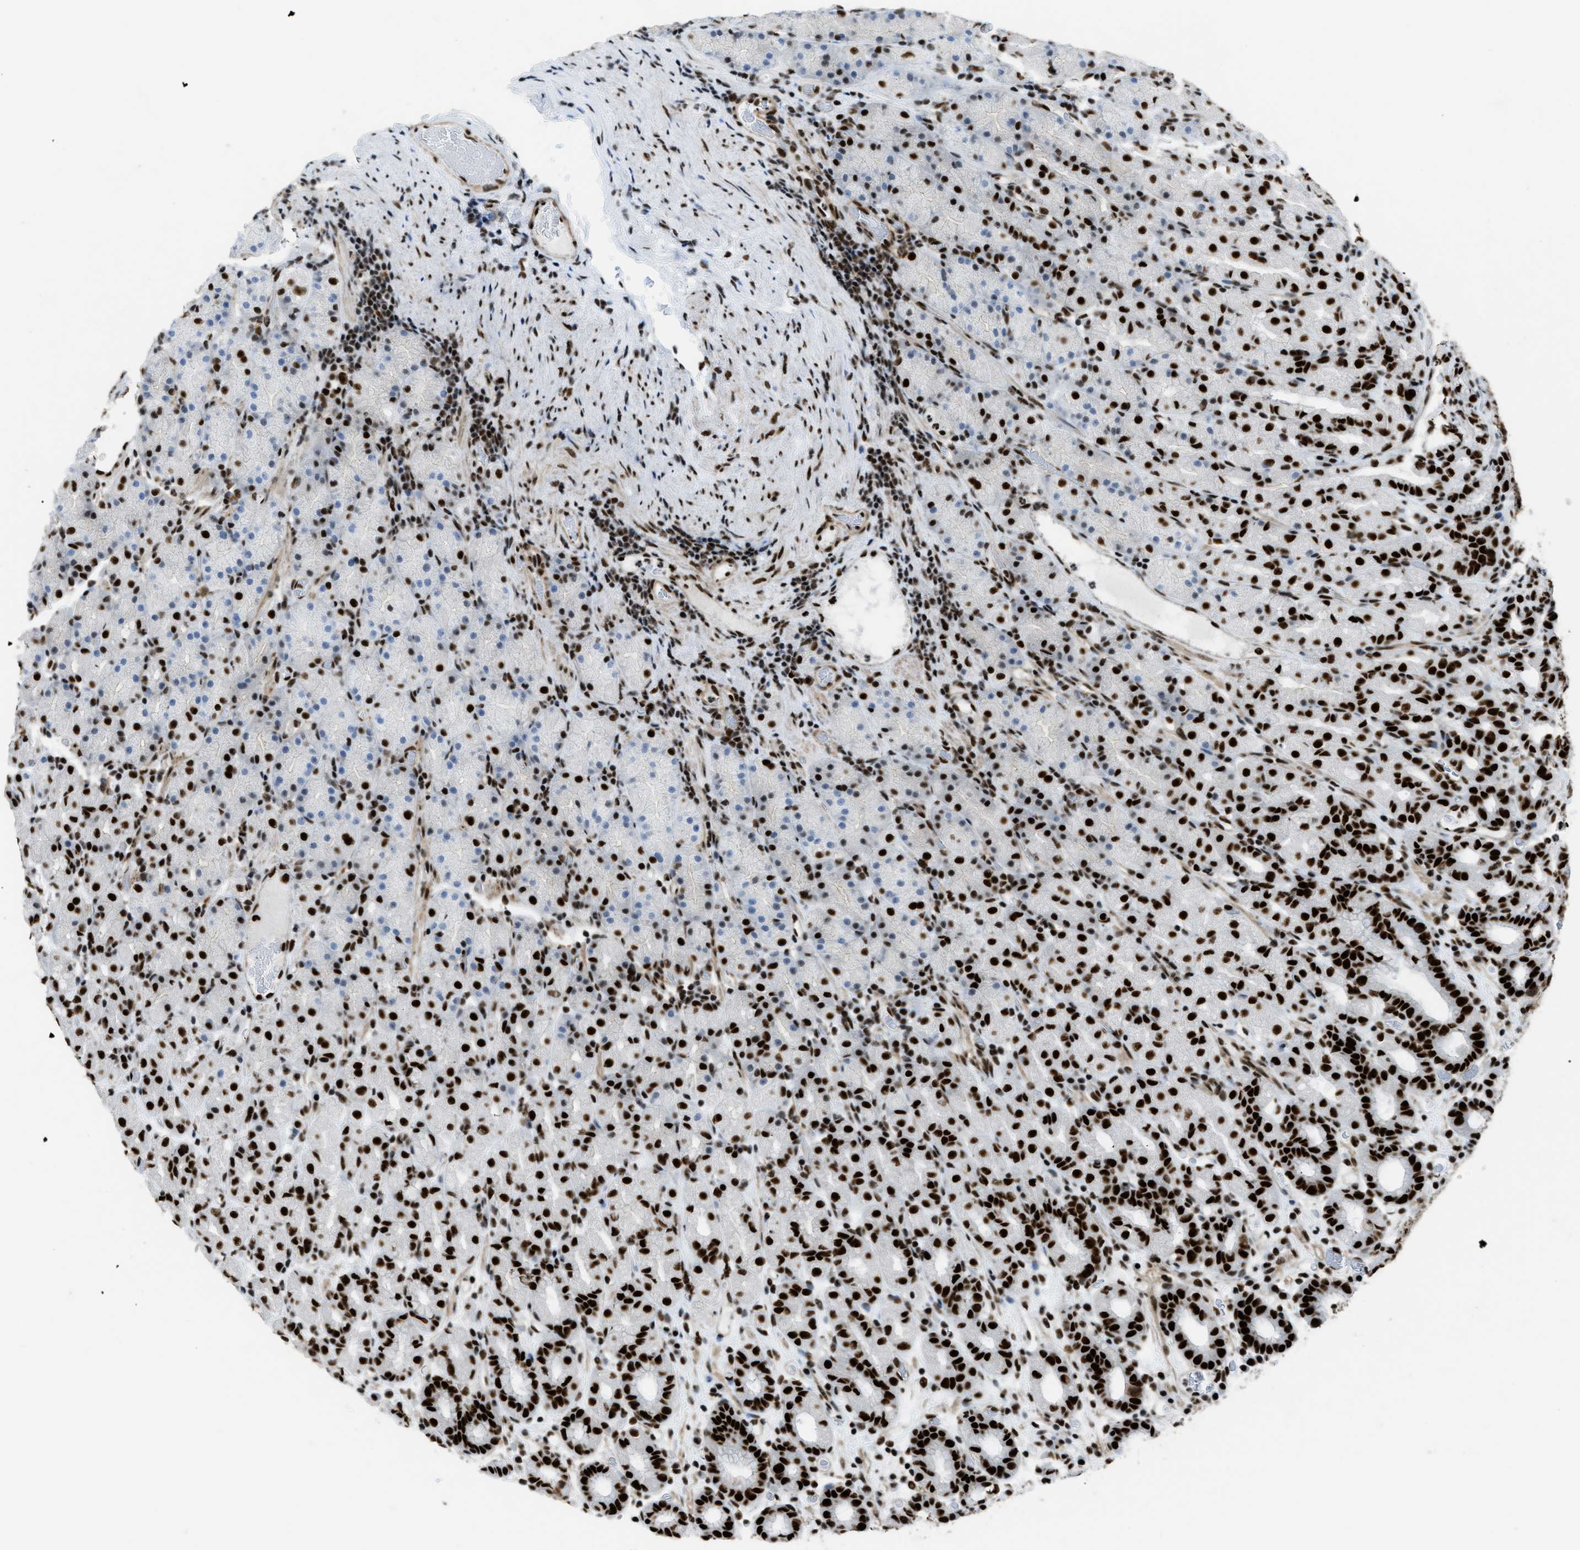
{"staining": {"intensity": "strong", "quantity": ">75%", "location": "nuclear"}, "tissue": "stomach", "cell_type": "Glandular cells", "image_type": "normal", "snomed": [{"axis": "morphology", "description": "Normal tissue, NOS"}, {"axis": "topography", "description": "Stomach, upper"}], "caption": "A micrograph showing strong nuclear positivity in about >75% of glandular cells in benign stomach, as visualized by brown immunohistochemical staining.", "gene": "ZNF207", "patient": {"sex": "male", "age": 68}}